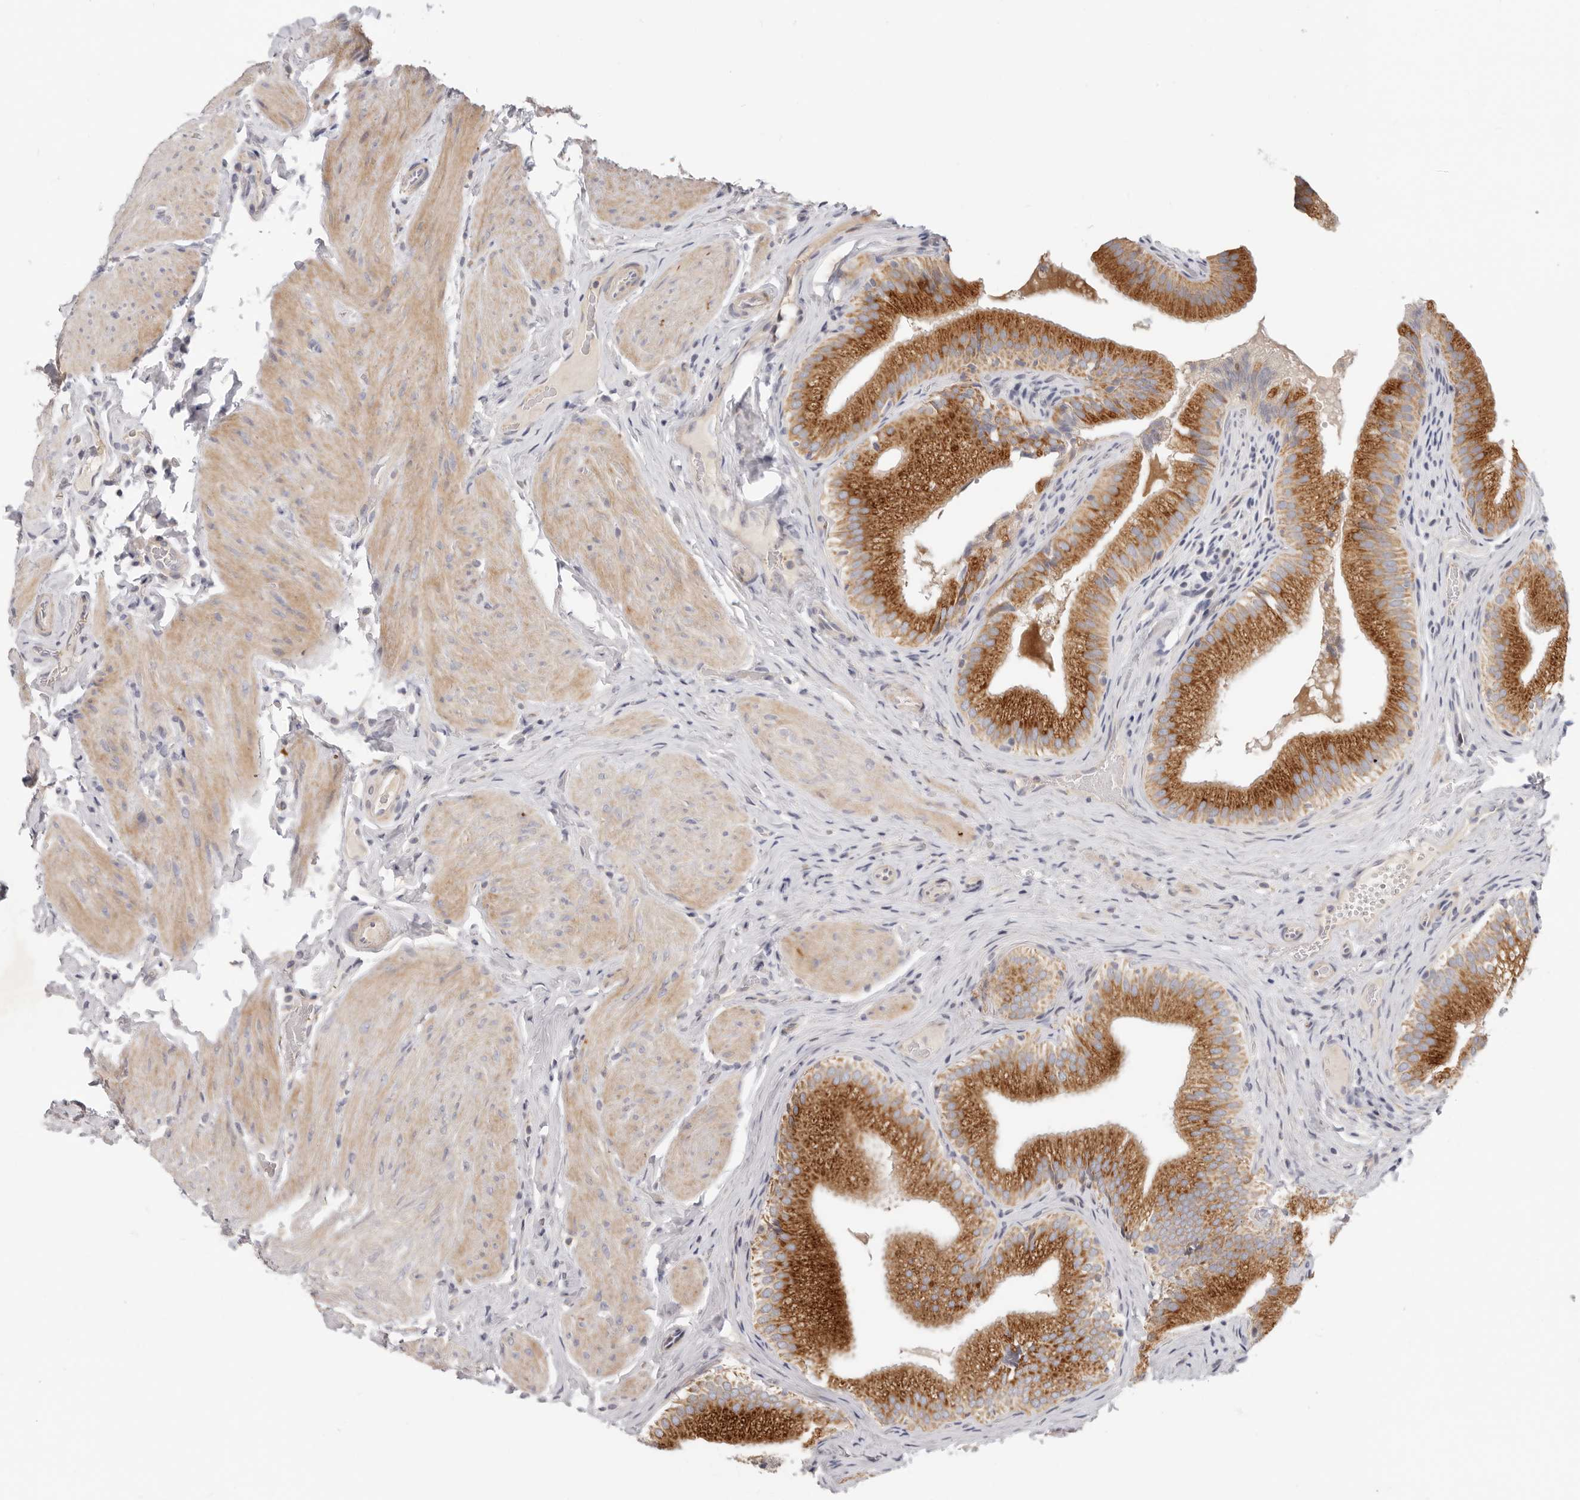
{"staining": {"intensity": "strong", "quantity": ">75%", "location": "cytoplasmic/membranous"}, "tissue": "gallbladder", "cell_type": "Glandular cells", "image_type": "normal", "snomed": [{"axis": "morphology", "description": "Normal tissue, NOS"}, {"axis": "topography", "description": "Gallbladder"}], "caption": "IHC staining of unremarkable gallbladder, which shows high levels of strong cytoplasmic/membranous expression in approximately >75% of glandular cells indicating strong cytoplasmic/membranous protein staining. The staining was performed using DAB (3,3'-diaminobenzidine) (brown) for protein detection and nuclei were counterstained in hematoxylin (blue).", "gene": "TFB2M", "patient": {"sex": "female", "age": 30}}